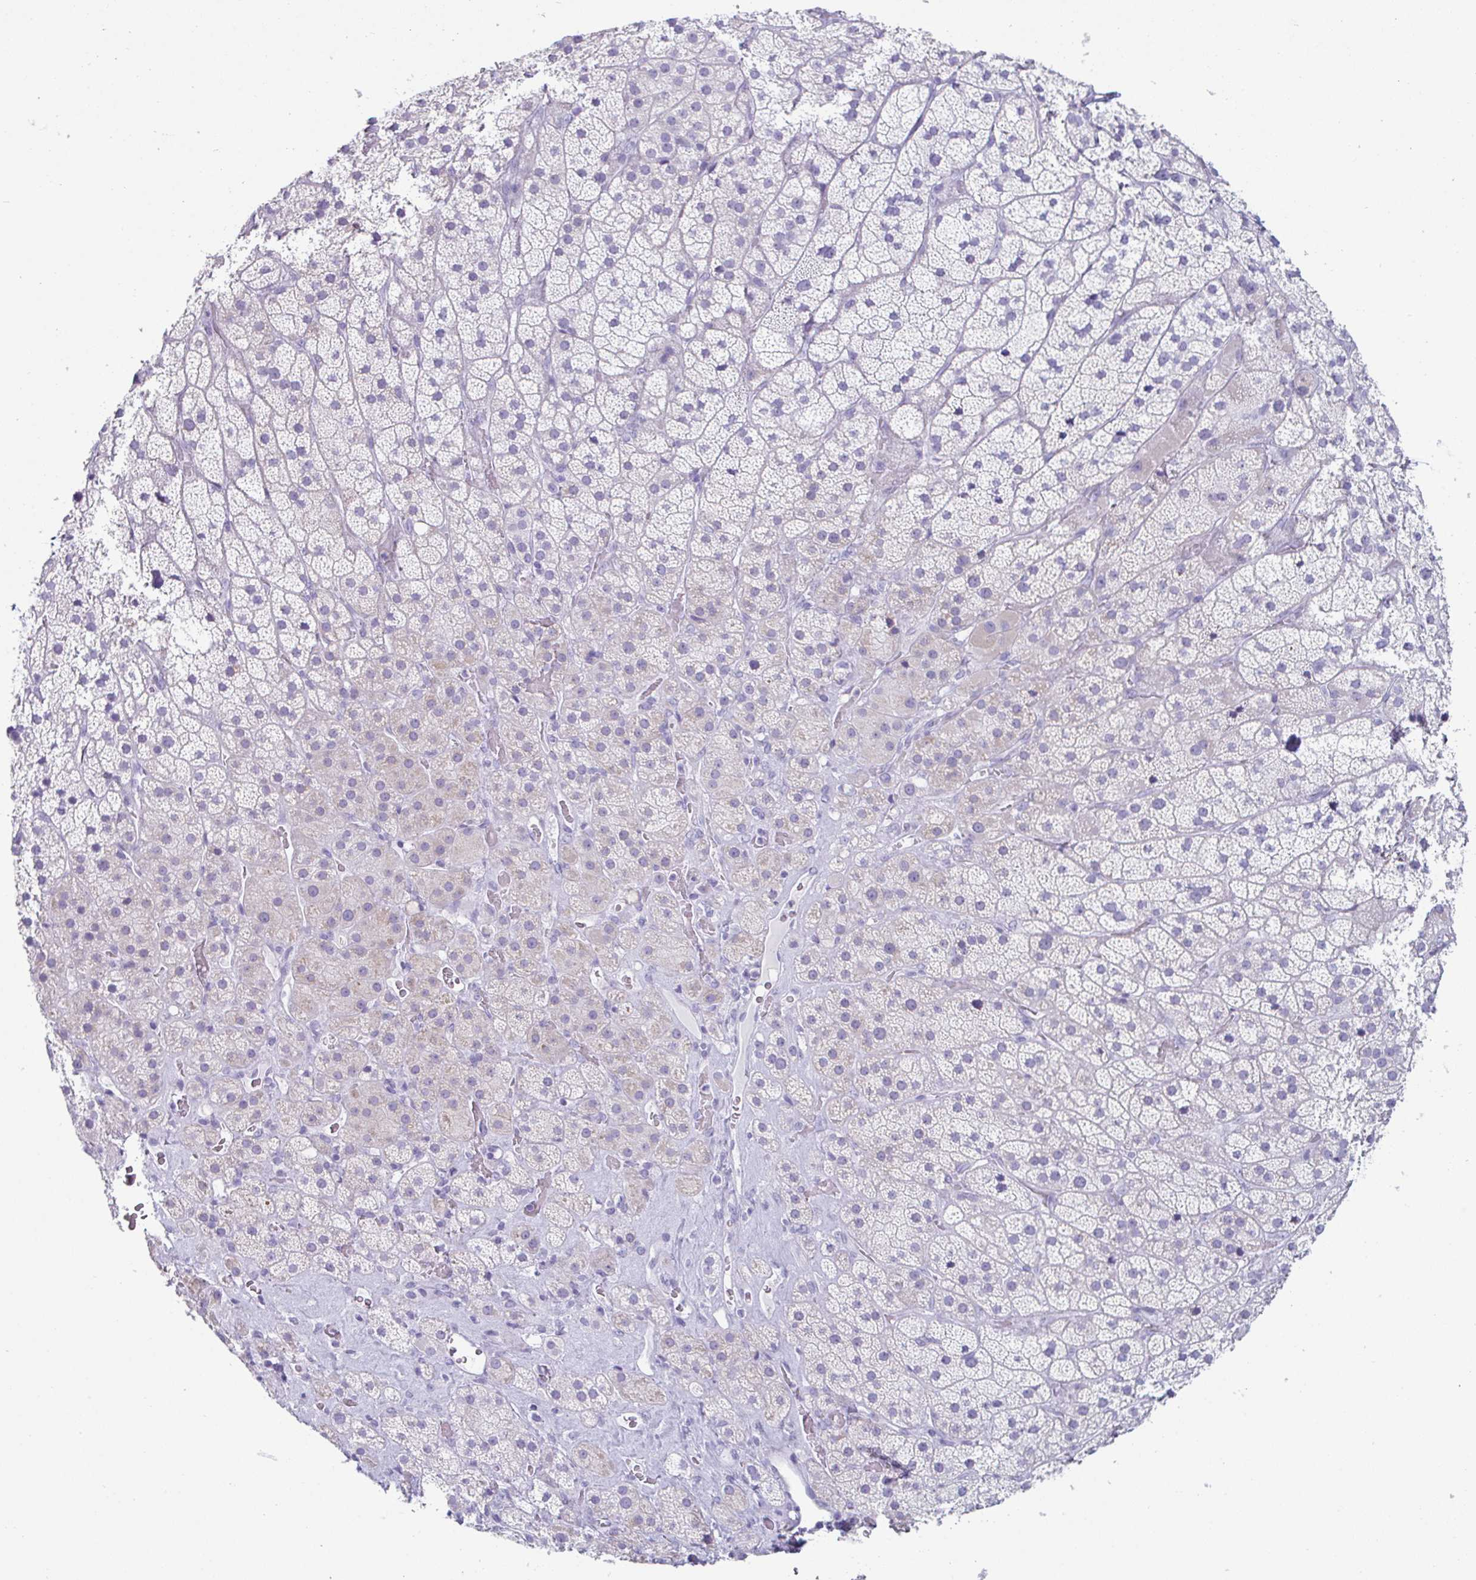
{"staining": {"intensity": "weak", "quantity": "<25%", "location": "cytoplasmic/membranous"}, "tissue": "adrenal gland", "cell_type": "Glandular cells", "image_type": "normal", "snomed": [{"axis": "morphology", "description": "Normal tissue, NOS"}, {"axis": "topography", "description": "Adrenal gland"}], "caption": "The histopathology image displays no significant positivity in glandular cells of adrenal gland.", "gene": "CREG2", "patient": {"sex": "male", "age": 57}}